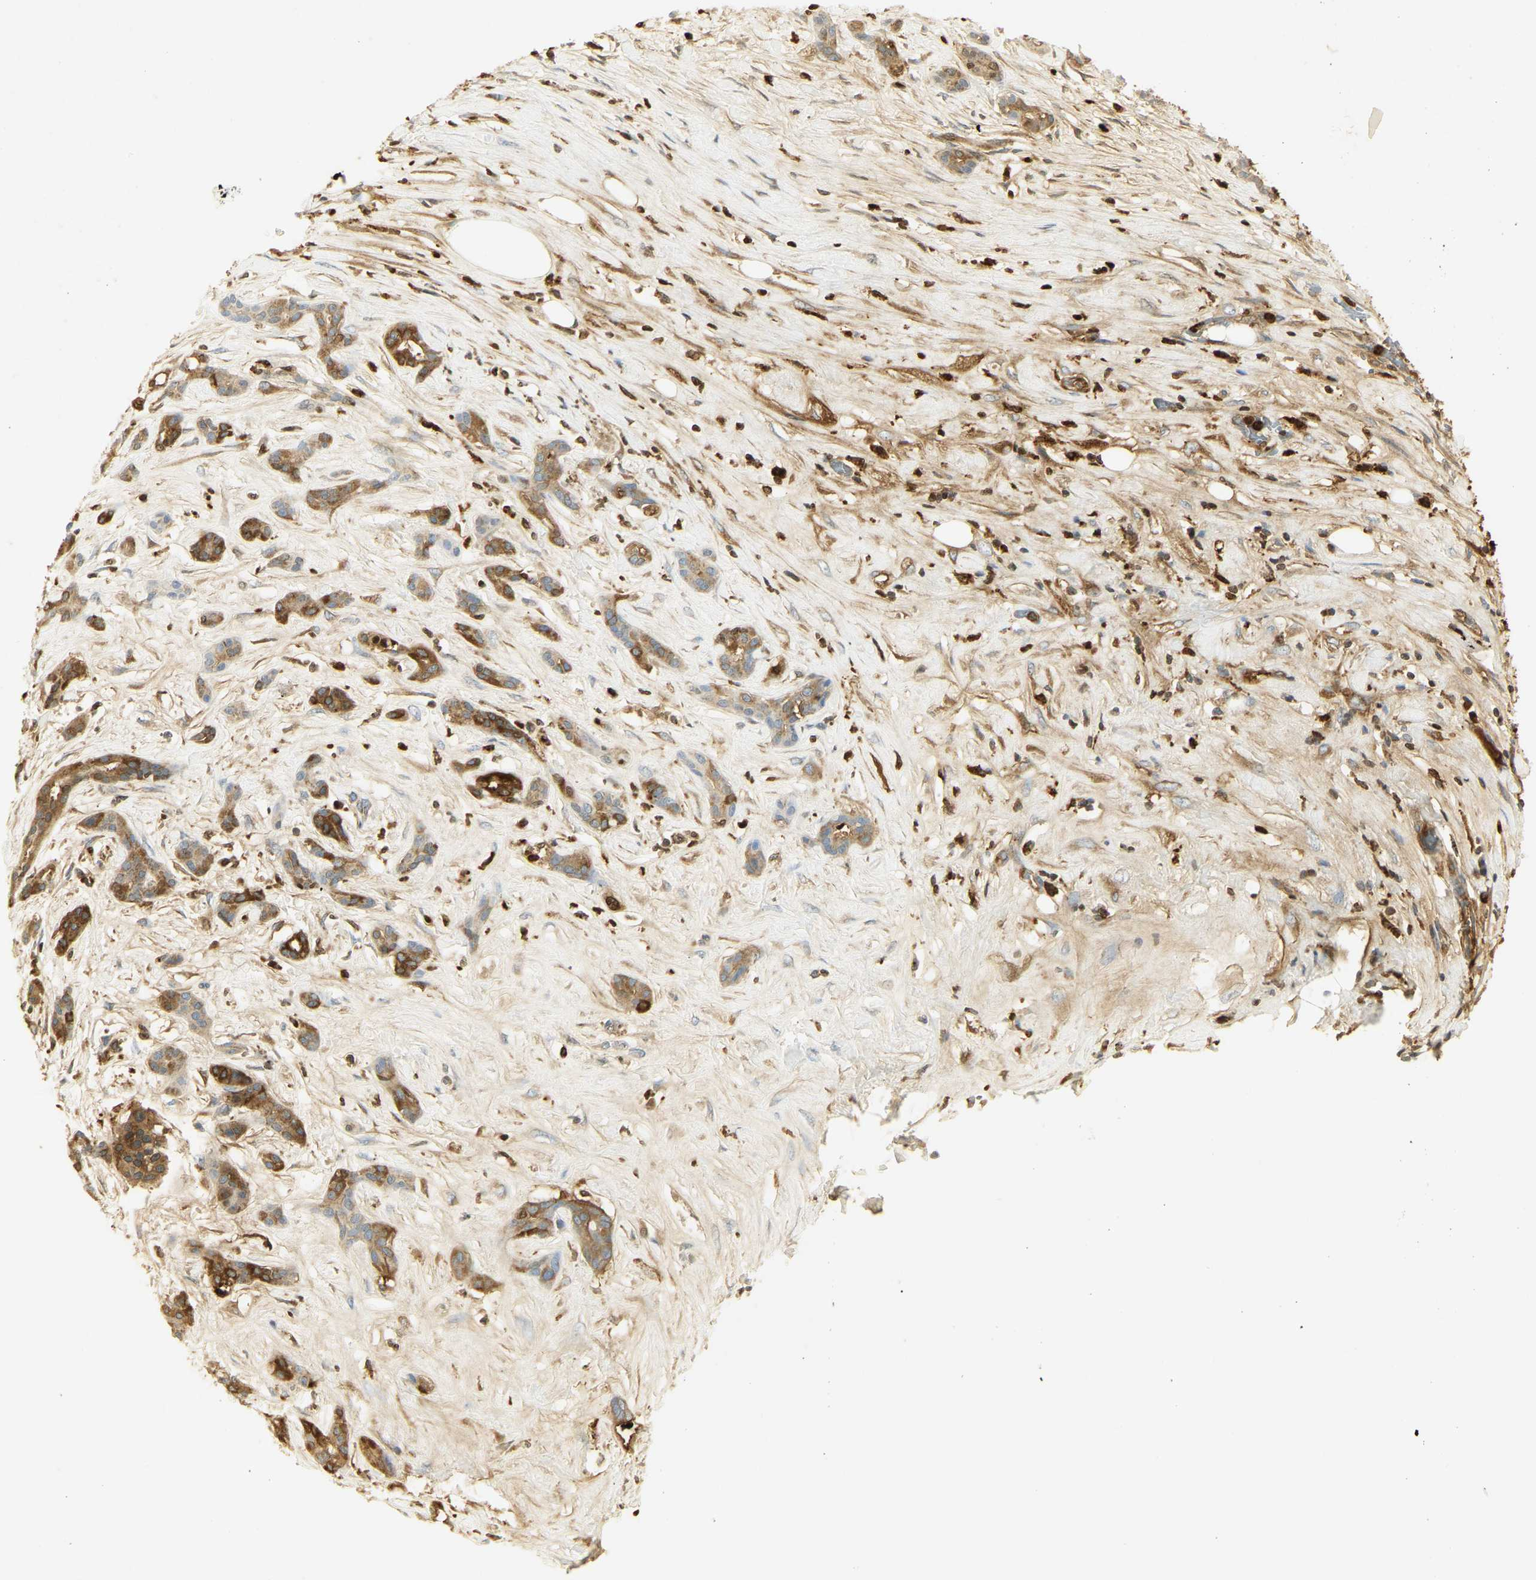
{"staining": {"intensity": "strong", "quantity": ">75%", "location": "cytoplasmic/membranous"}, "tissue": "pancreatic cancer", "cell_type": "Tumor cells", "image_type": "cancer", "snomed": [{"axis": "morphology", "description": "Adenocarcinoma, NOS"}, {"axis": "topography", "description": "Pancreas"}], "caption": "Pancreatic cancer (adenocarcinoma) was stained to show a protein in brown. There is high levels of strong cytoplasmic/membranous expression in about >75% of tumor cells.", "gene": "CEACAM5", "patient": {"sex": "male", "age": 41}}